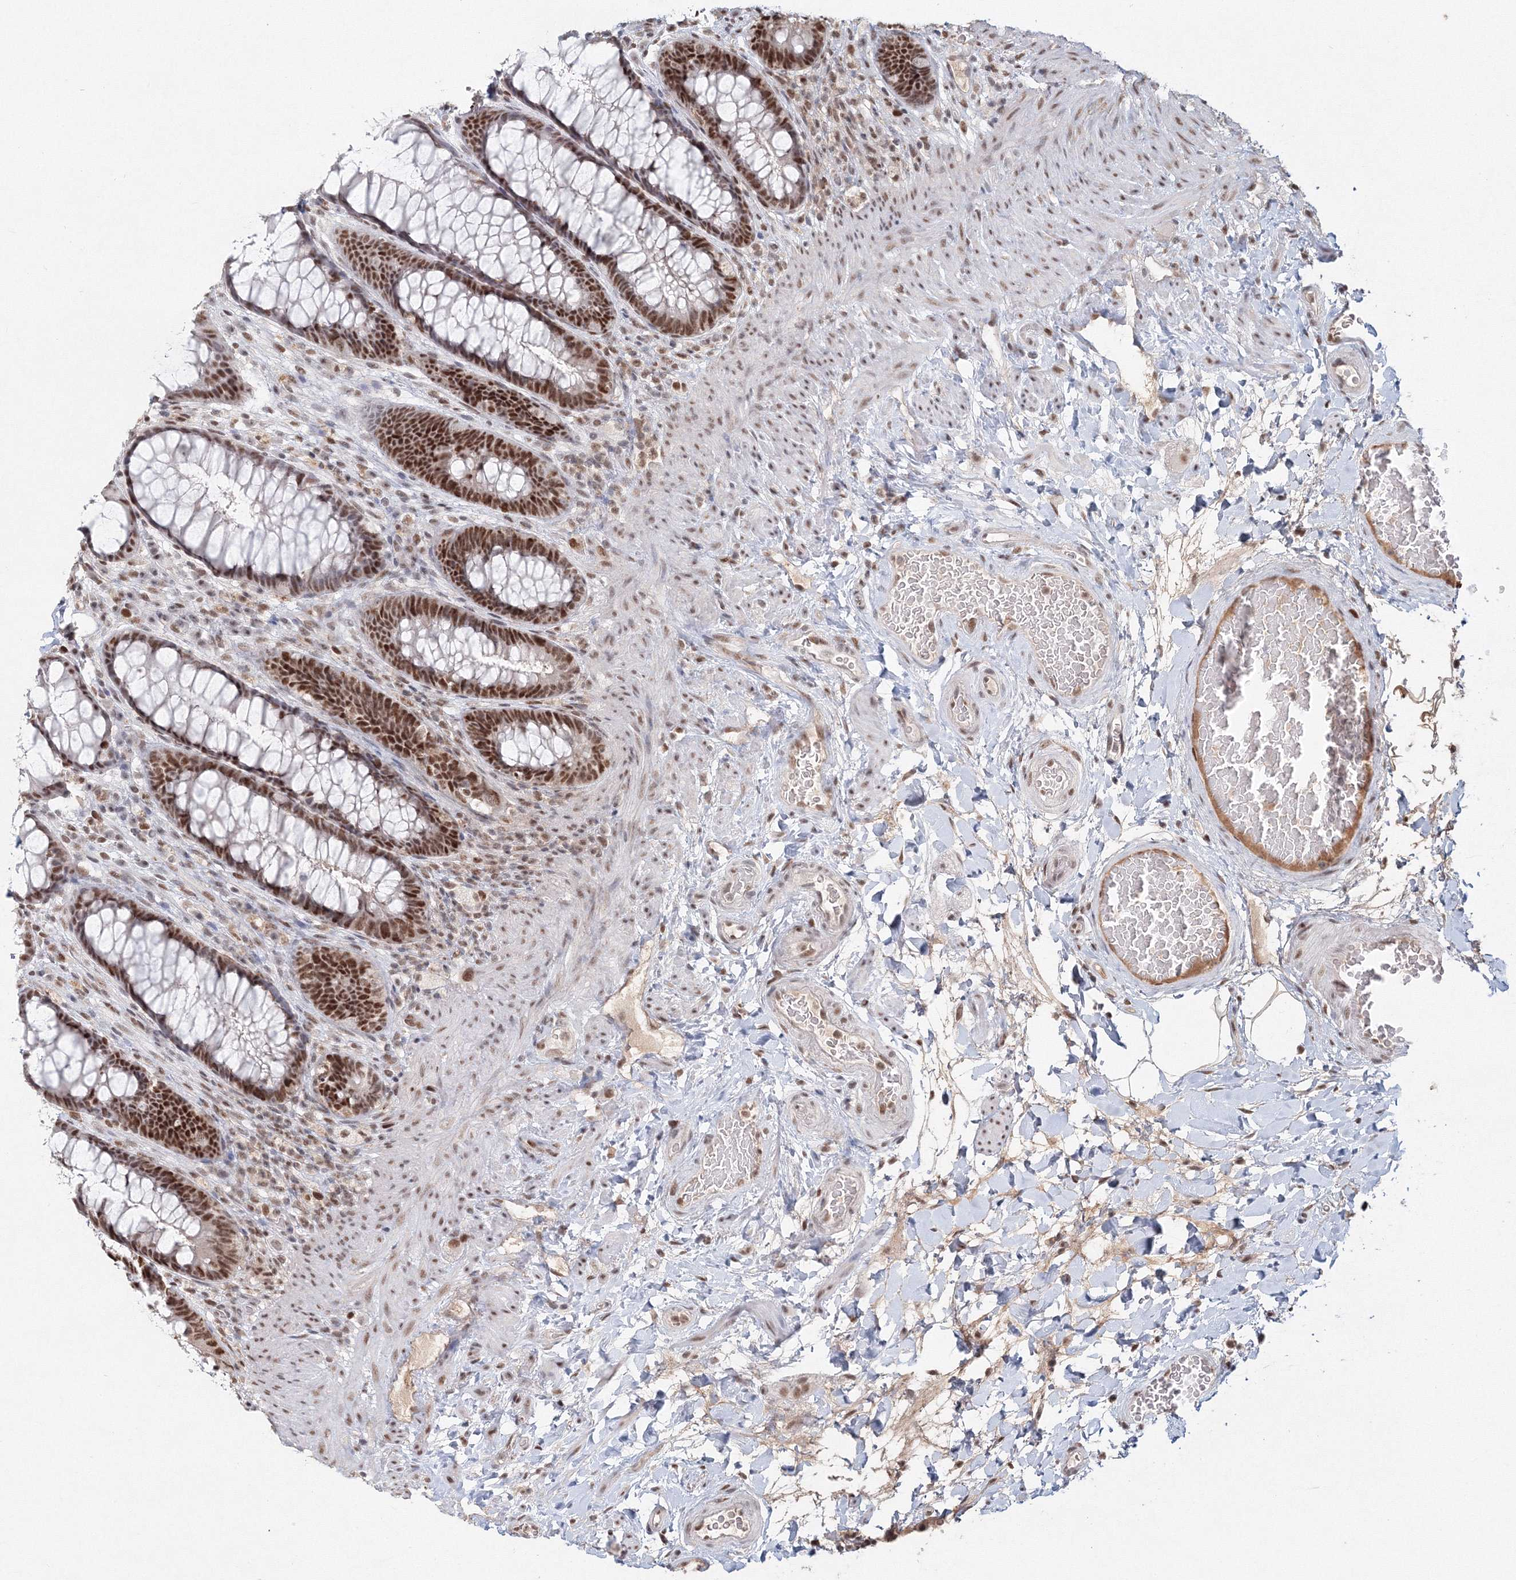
{"staining": {"intensity": "moderate", "quantity": ">75%", "location": "nuclear"}, "tissue": "rectum", "cell_type": "Glandular cells", "image_type": "normal", "snomed": [{"axis": "morphology", "description": "Normal tissue, NOS"}, {"axis": "topography", "description": "Rectum"}], "caption": "The histopathology image demonstrates immunohistochemical staining of normal rectum. There is moderate nuclear staining is seen in approximately >75% of glandular cells.", "gene": "IWS1", "patient": {"sex": "female", "age": 46}}